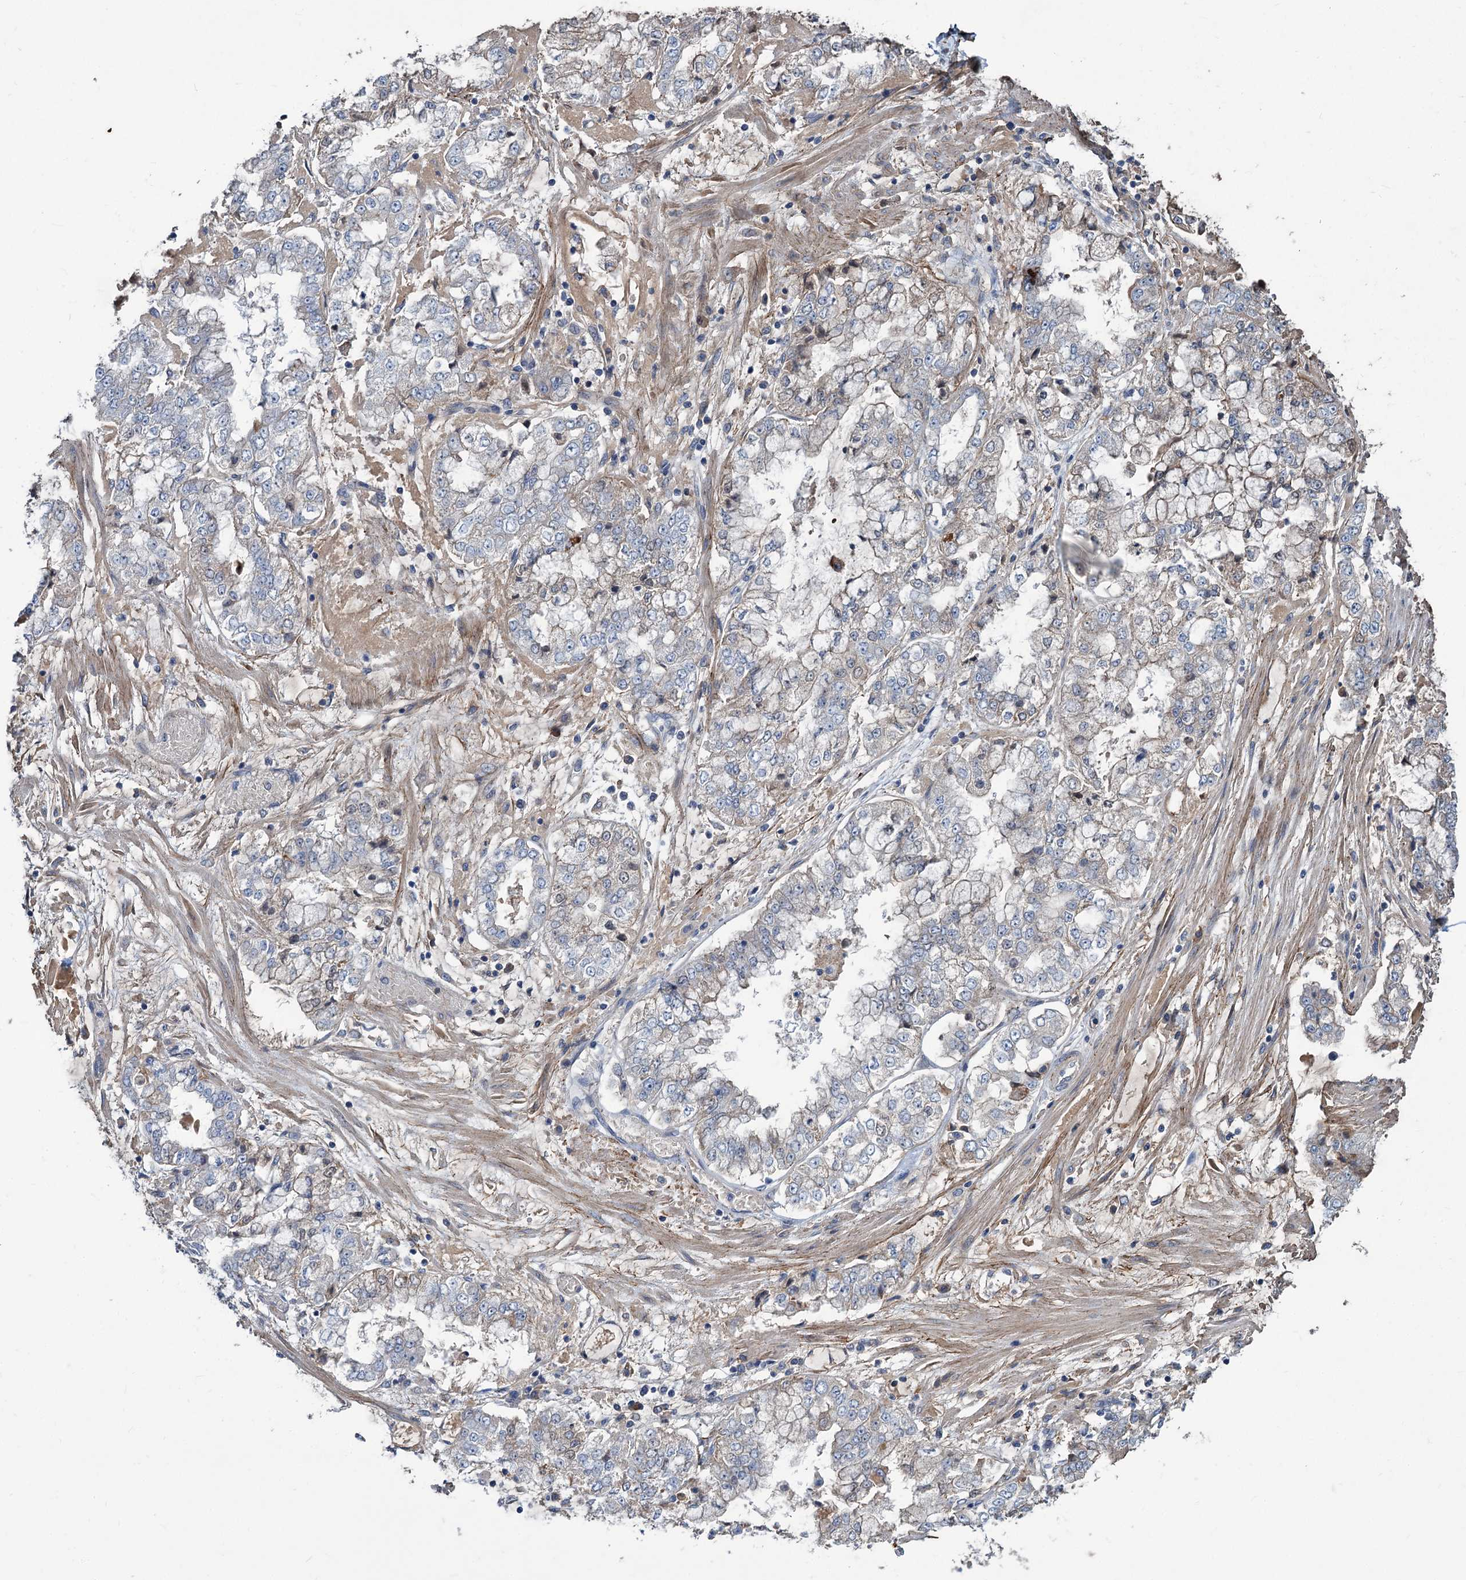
{"staining": {"intensity": "negative", "quantity": "none", "location": "none"}, "tissue": "stomach cancer", "cell_type": "Tumor cells", "image_type": "cancer", "snomed": [{"axis": "morphology", "description": "Adenocarcinoma, NOS"}, {"axis": "topography", "description": "Stomach"}], "caption": "Immunohistochemistry (IHC) image of stomach cancer stained for a protein (brown), which displays no staining in tumor cells. The staining is performed using DAB brown chromogen with nuclei counter-stained in using hematoxylin.", "gene": "URAD", "patient": {"sex": "male", "age": 76}}